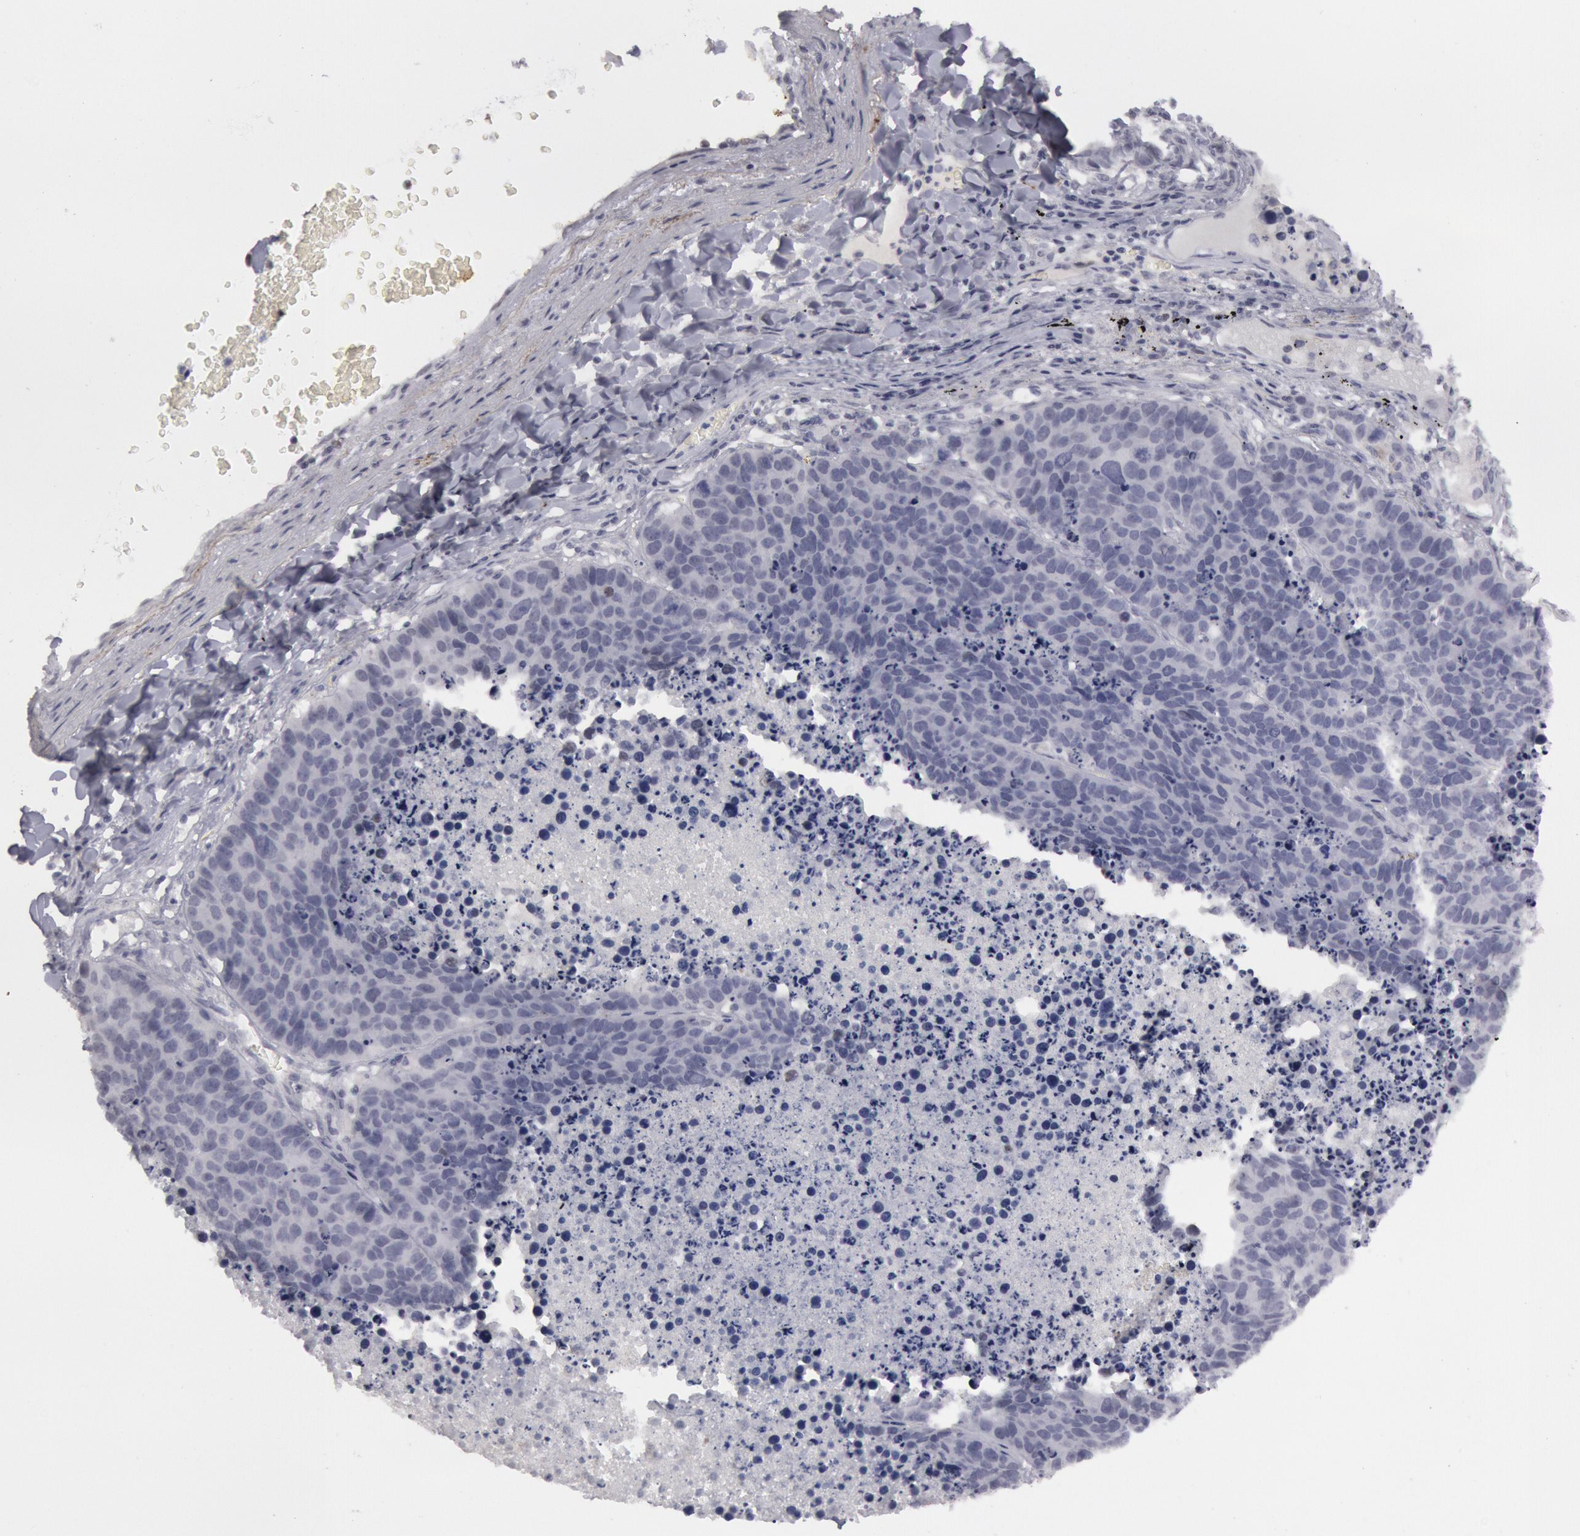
{"staining": {"intensity": "negative", "quantity": "none", "location": "none"}, "tissue": "lung cancer", "cell_type": "Tumor cells", "image_type": "cancer", "snomed": [{"axis": "morphology", "description": "Carcinoid, malignant, NOS"}, {"axis": "topography", "description": "Lung"}], "caption": "The photomicrograph demonstrates no significant expression in tumor cells of lung cancer (carcinoid (malignant)).", "gene": "JOSD1", "patient": {"sex": "male", "age": 60}}